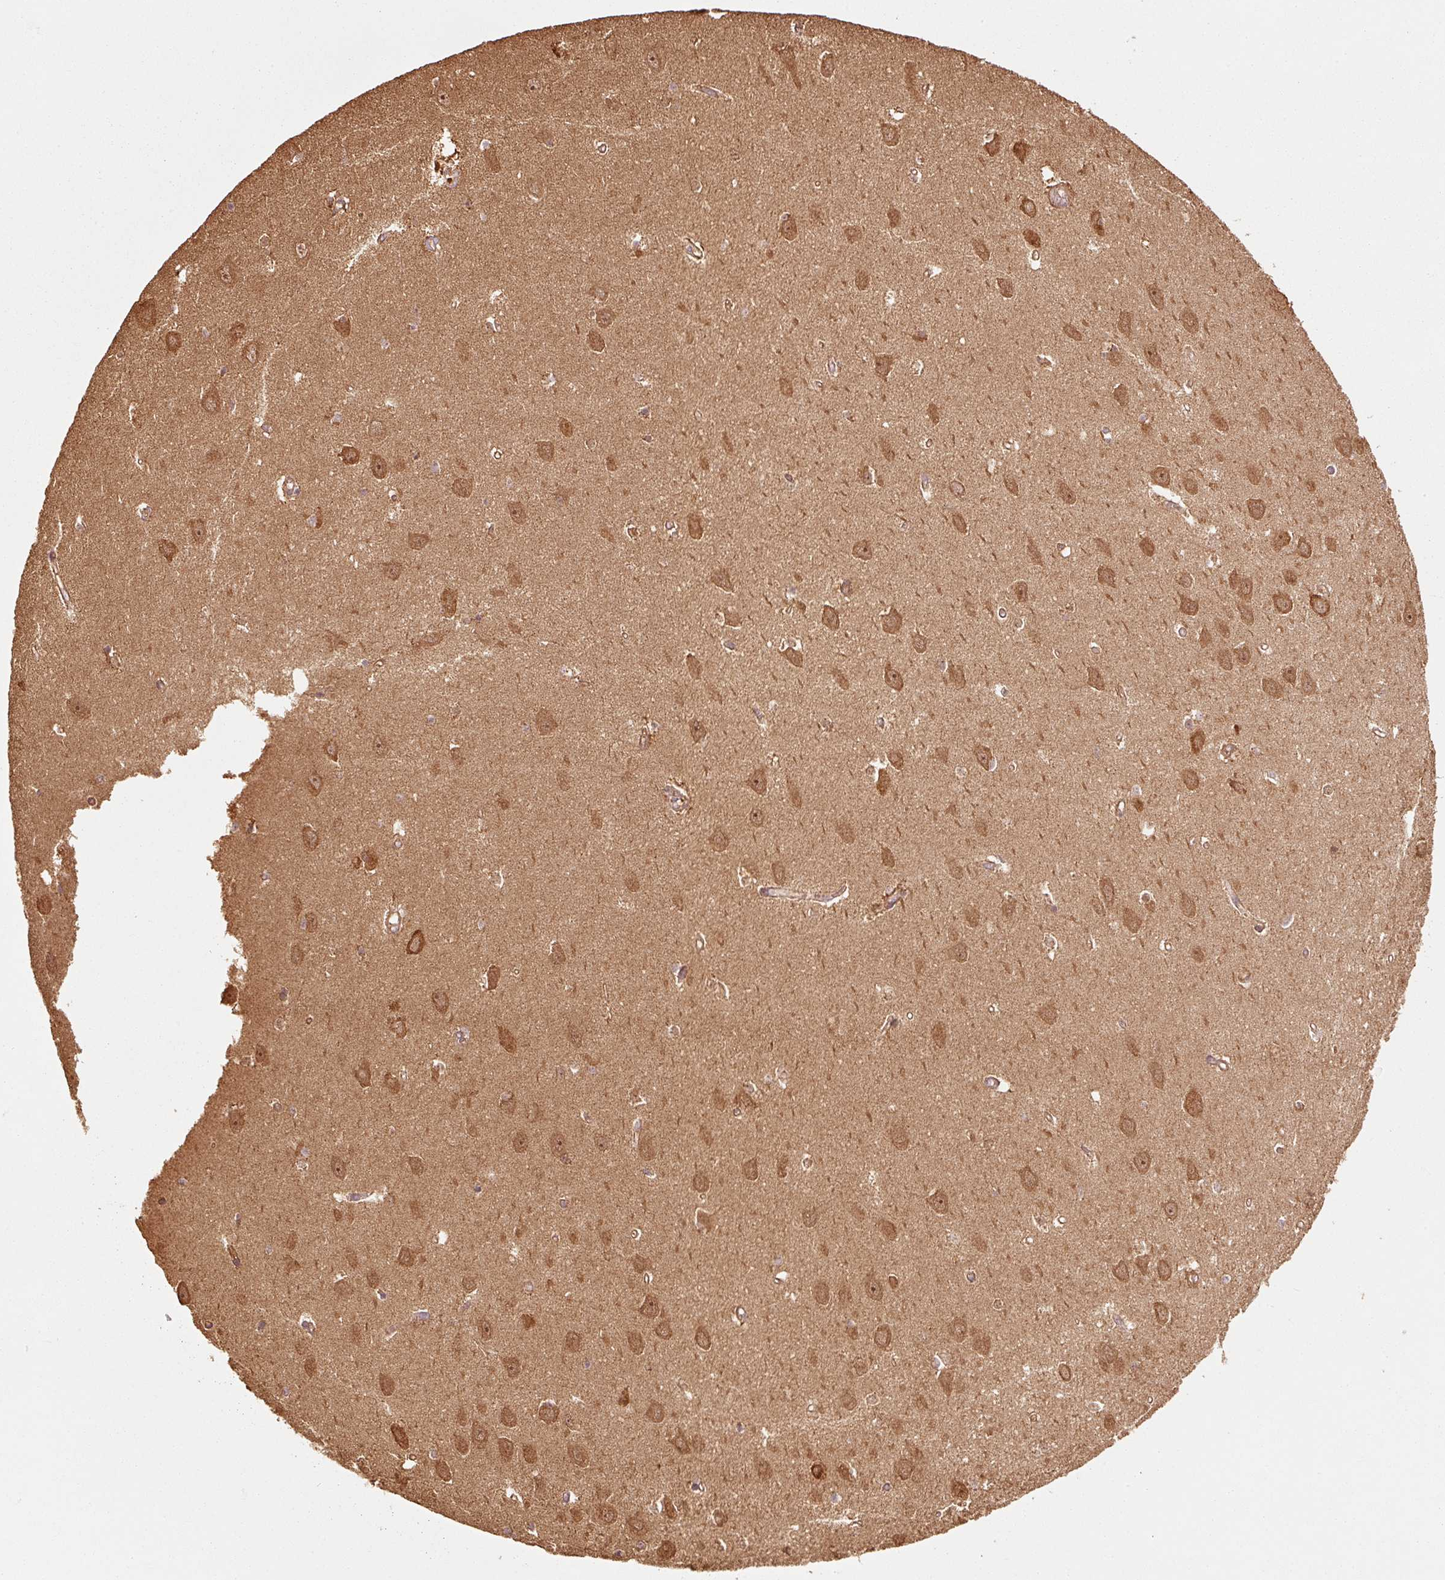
{"staining": {"intensity": "moderate", "quantity": ">75%", "location": "cytoplasmic/membranous,nuclear"}, "tissue": "hippocampus", "cell_type": "Glial cells", "image_type": "normal", "snomed": [{"axis": "morphology", "description": "Normal tissue, NOS"}, {"axis": "topography", "description": "Hippocampus"}], "caption": "Hippocampus stained for a protein (brown) exhibits moderate cytoplasmic/membranous,nuclear positive staining in about >75% of glial cells.", "gene": "MRPL16", "patient": {"sex": "female", "age": 64}}